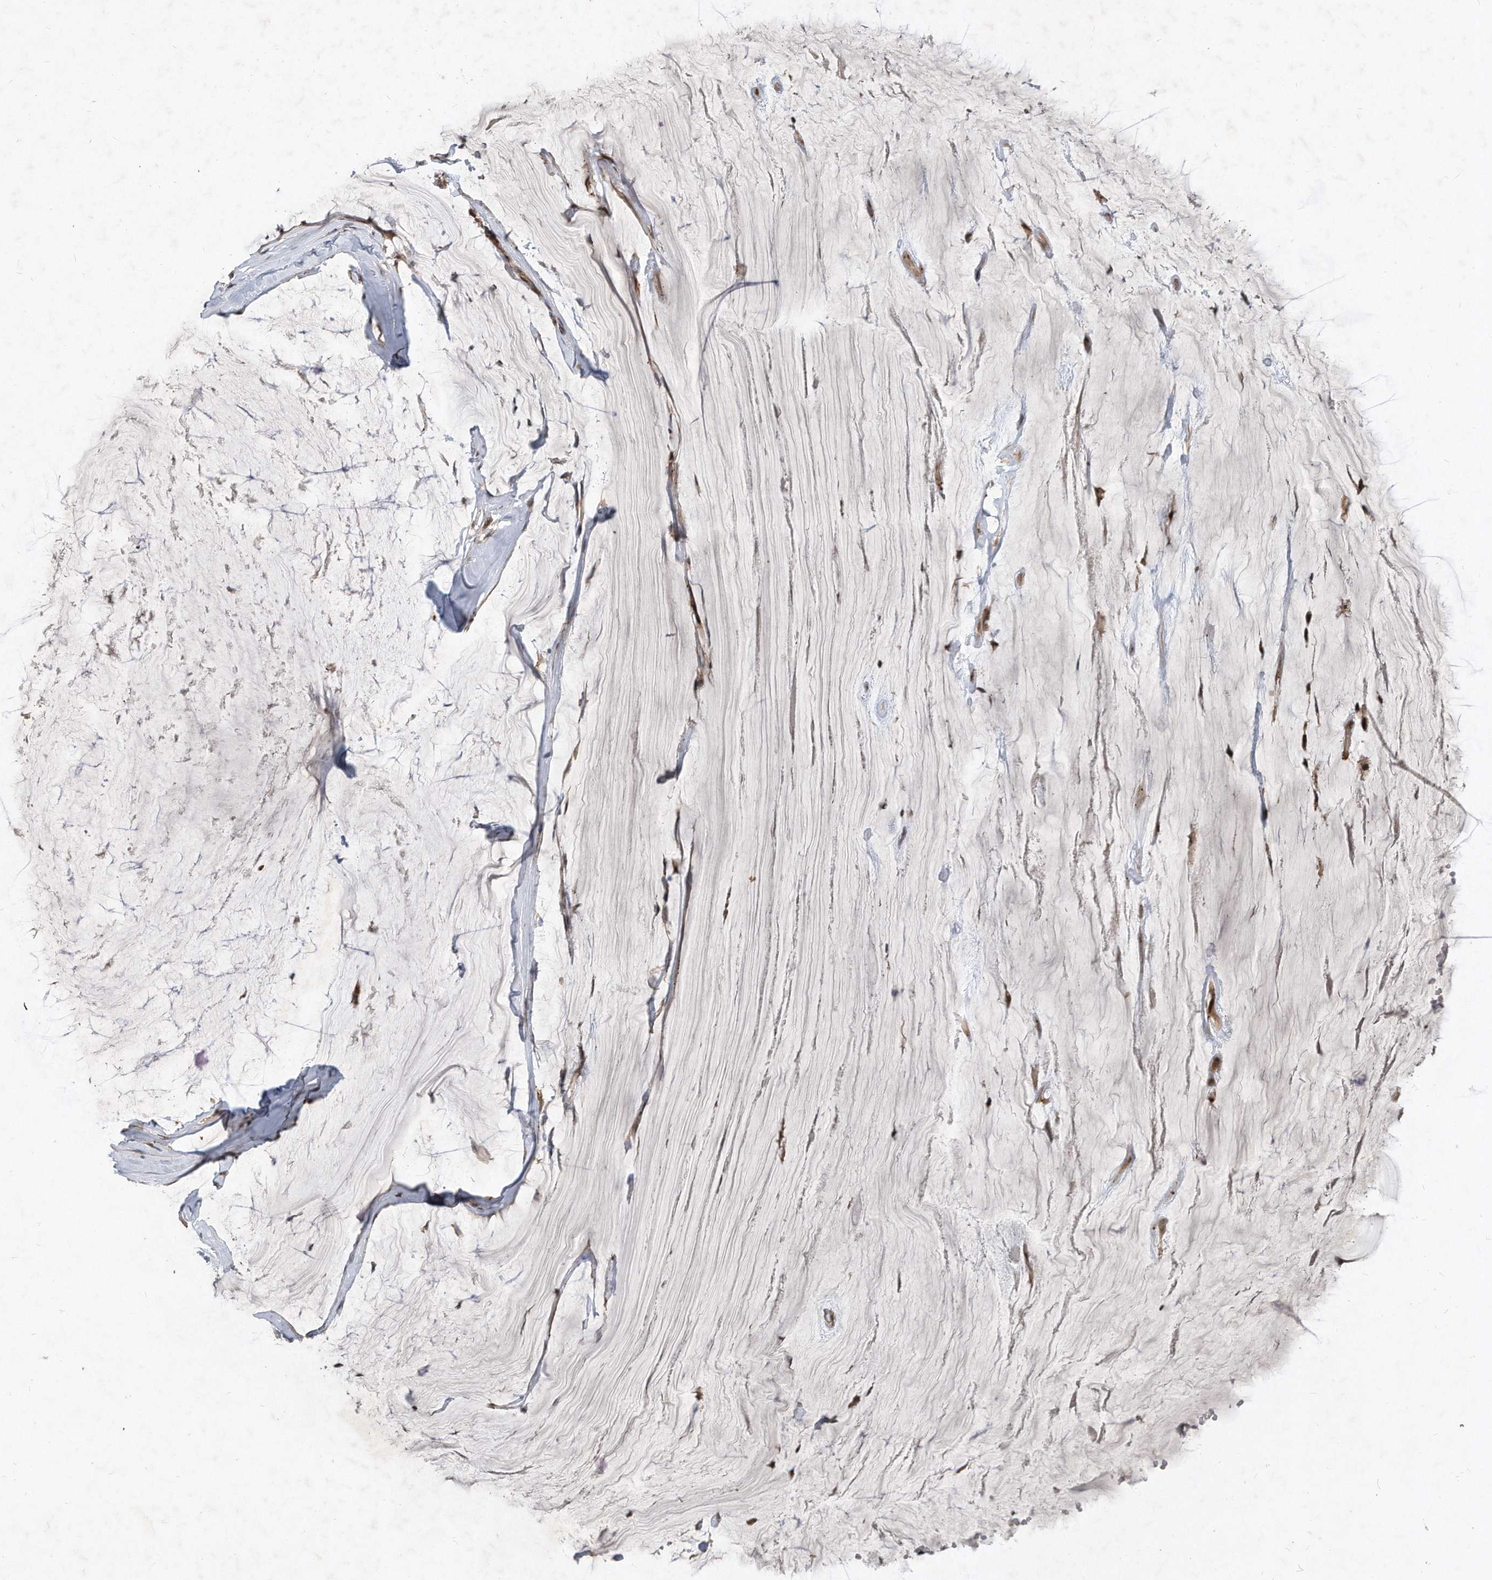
{"staining": {"intensity": "moderate", "quantity": "25%-75%", "location": "nuclear"}, "tissue": "ovarian cancer", "cell_type": "Tumor cells", "image_type": "cancer", "snomed": [{"axis": "morphology", "description": "Cystadenocarcinoma, mucinous, NOS"}, {"axis": "topography", "description": "Ovary"}], "caption": "Protein analysis of ovarian cancer (mucinous cystadenocarcinoma) tissue shows moderate nuclear expression in approximately 25%-75% of tumor cells. The protein is stained brown, and the nuclei are stained in blue (DAB IHC with brightfield microscopy, high magnification).", "gene": "PGBD2", "patient": {"sex": "female", "age": 39}}